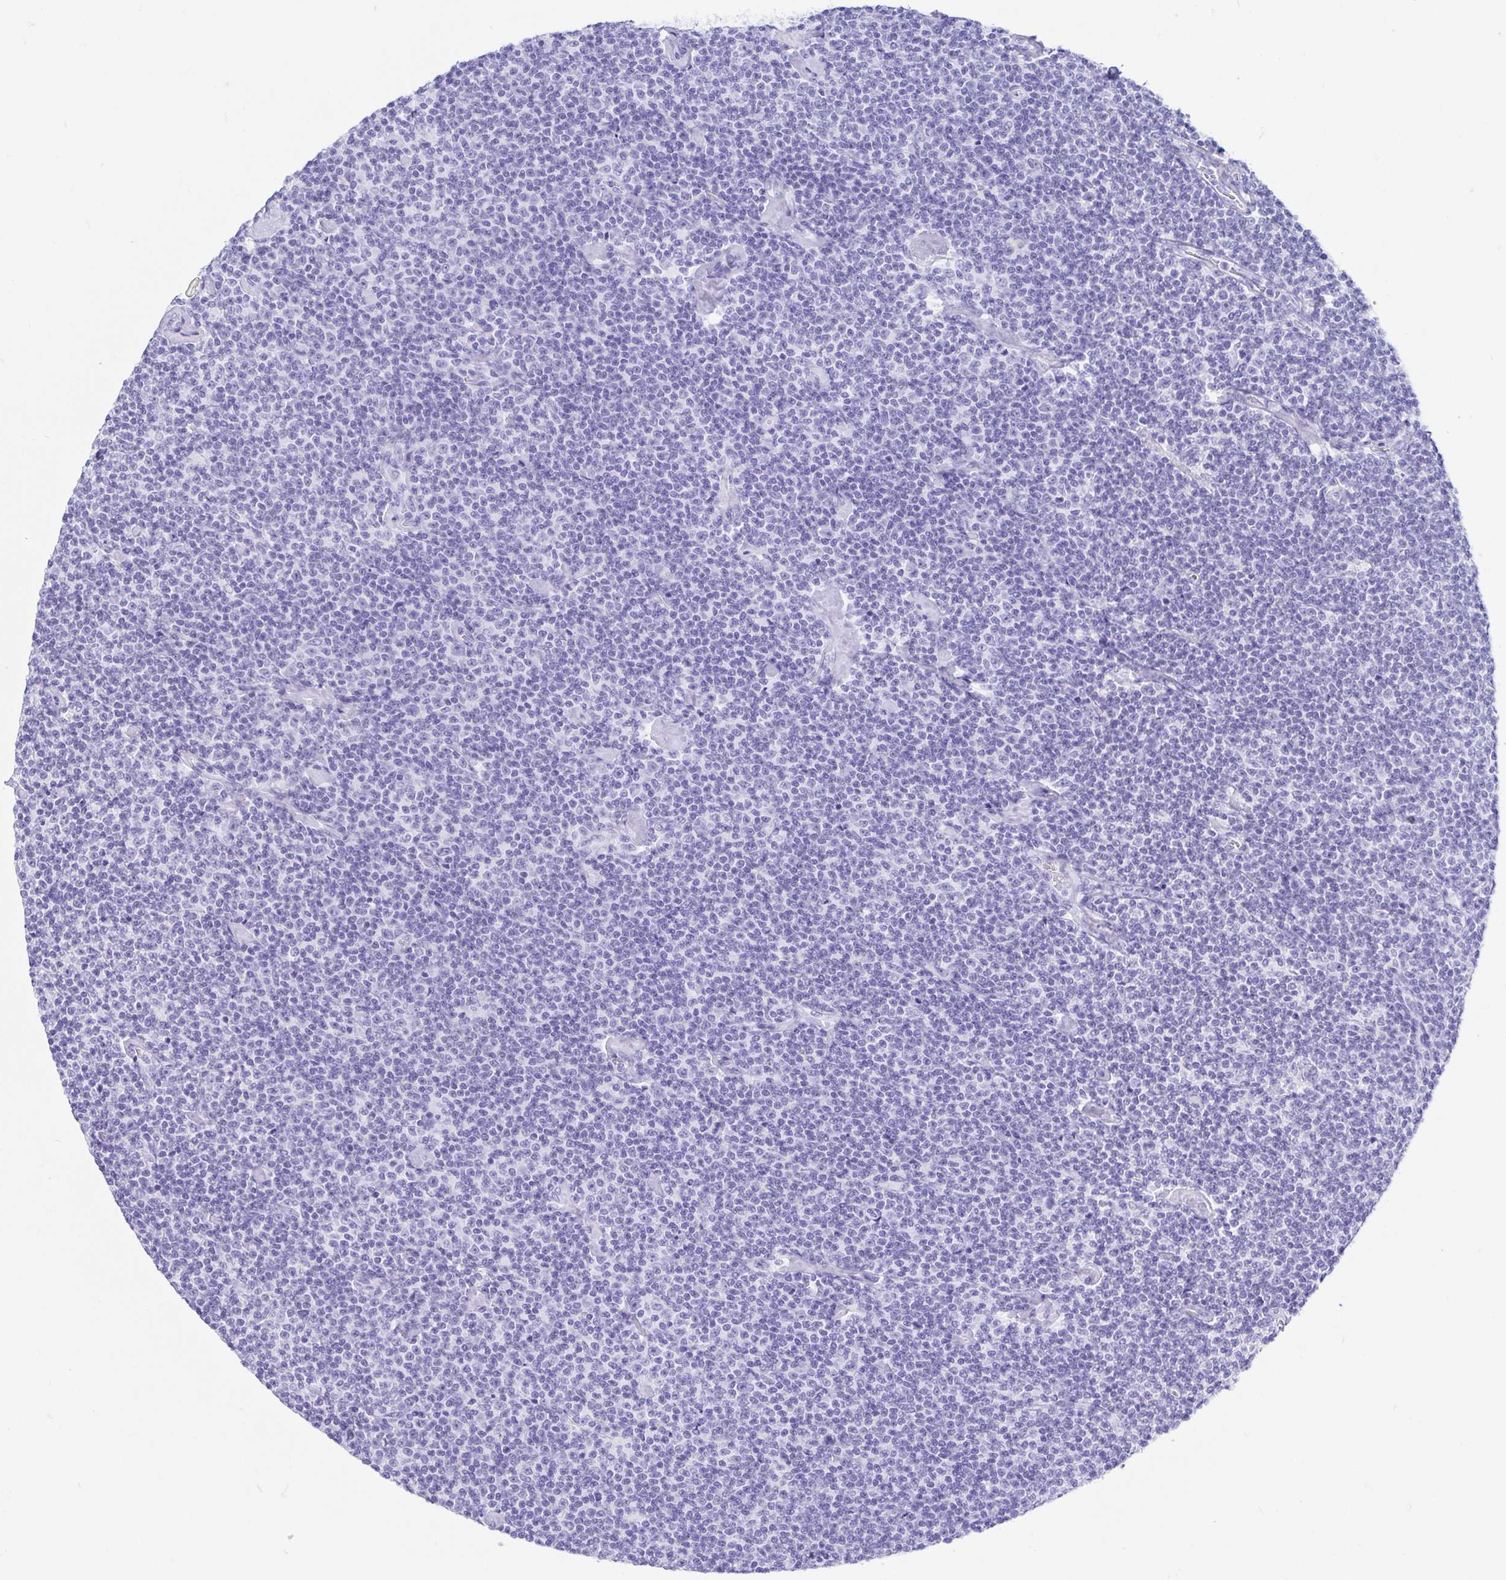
{"staining": {"intensity": "negative", "quantity": "none", "location": "none"}, "tissue": "lymphoma", "cell_type": "Tumor cells", "image_type": "cancer", "snomed": [{"axis": "morphology", "description": "Malignant lymphoma, non-Hodgkin's type, Low grade"}, {"axis": "topography", "description": "Lymph node"}], "caption": "This is an immunohistochemistry histopathology image of human malignant lymphoma, non-Hodgkin's type (low-grade). There is no positivity in tumor cells.", "gene": "GKN1", "patient": {"sex": "male", "age": 81}}